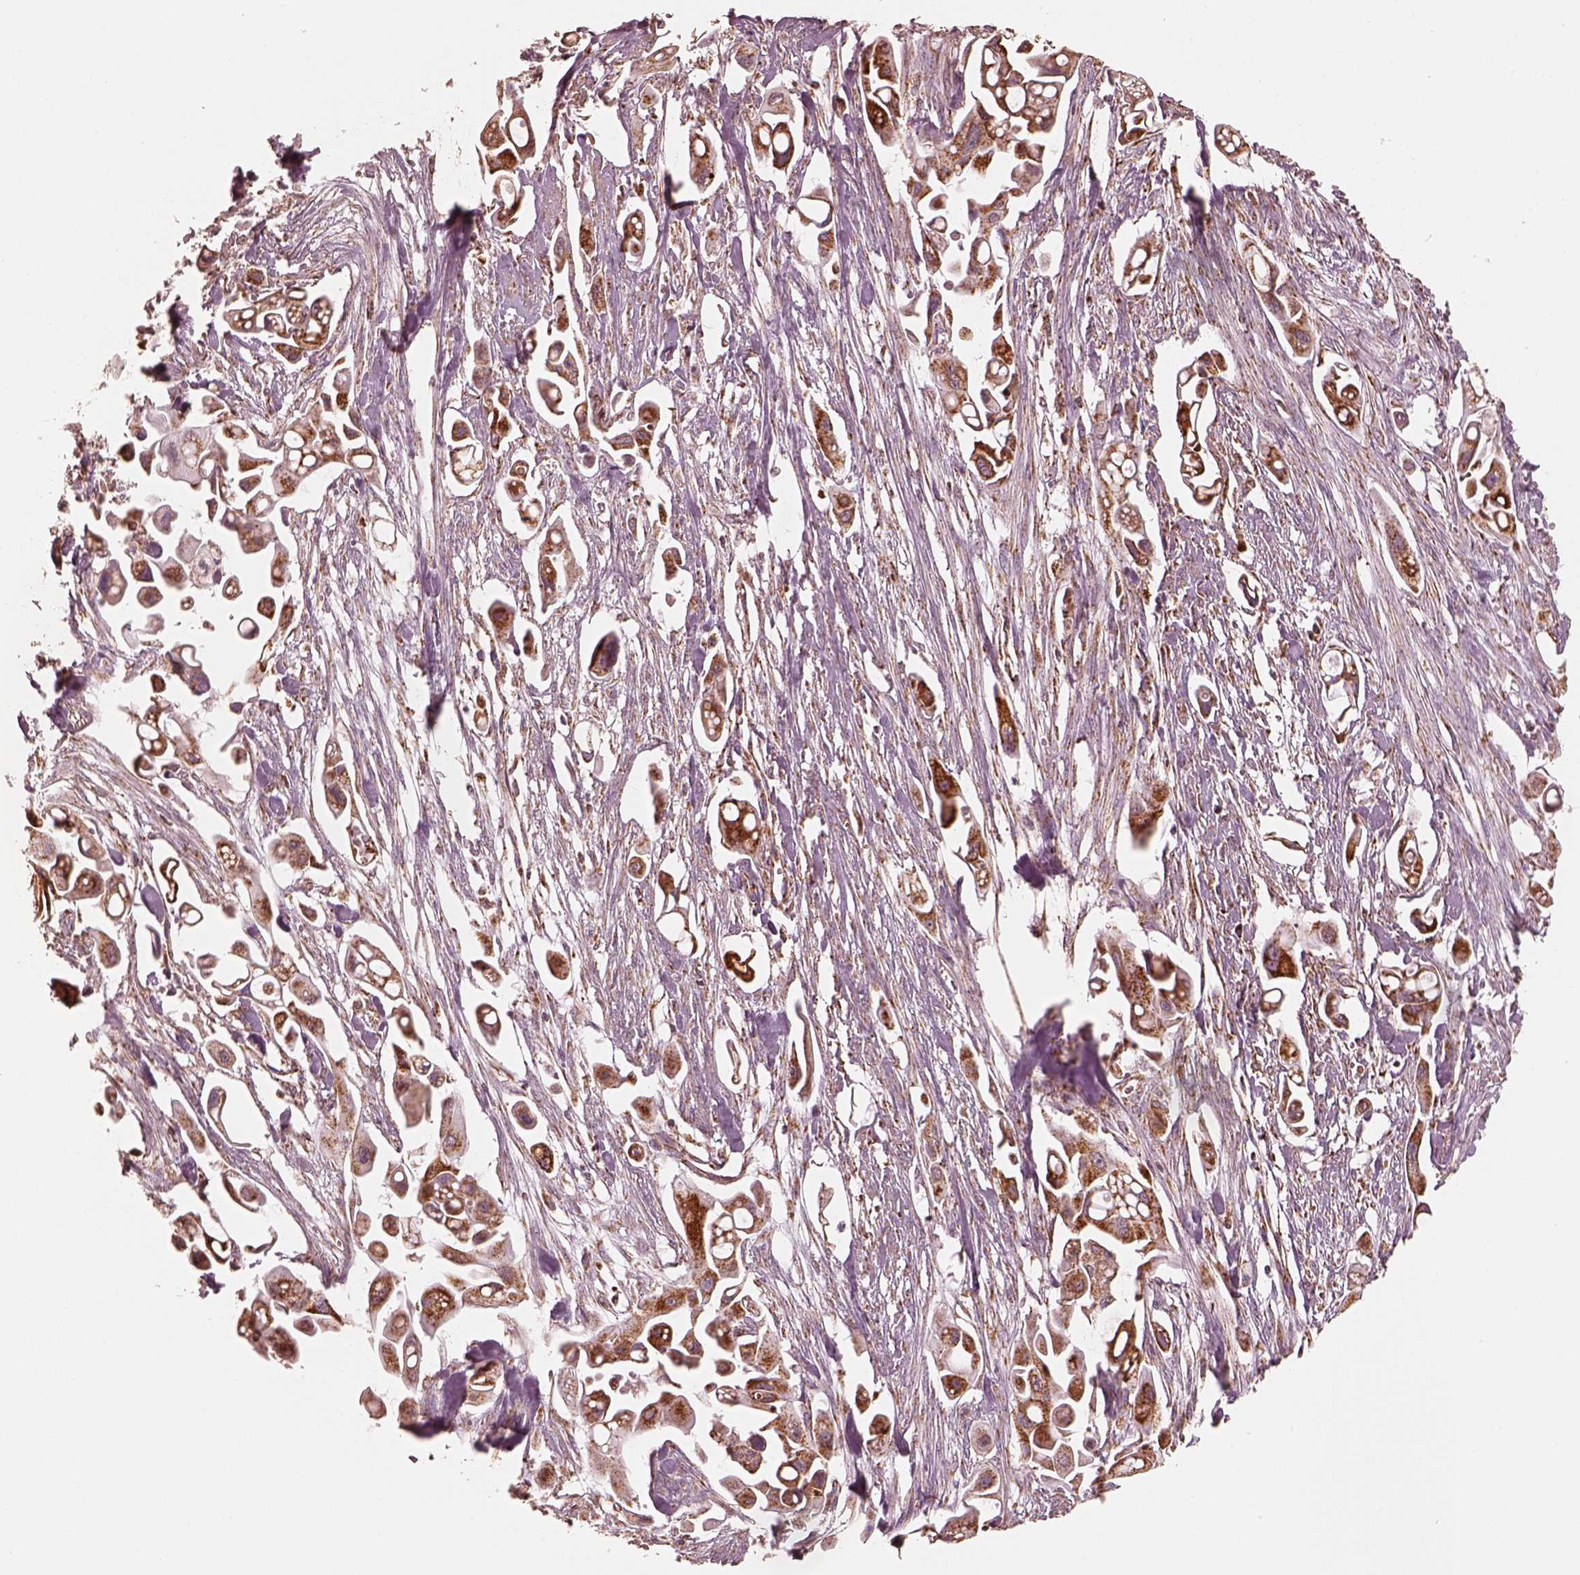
{"staining": {"intensity": "strong", "quantity": ">75%", "location": "cytoplasmic/membranous"}, "tissue": "pancreatic cancer", "cell_type": "Tumor cells", "image_type": "cancer", "snomed": [{"axis": "morphology", "description": "Adenocarcinoma, NOS"}, {"axis": "topography", "description": "Pancreas"}], "caption": "Immunohistochemistry (IHC) of human pancreatic cancer (adenocarcinoma) shows high levels of strong cytoplasmic/membranous positivity in about >75% of tumor cells.", "gene": "ENTPD6", "patient": {"sex": "male", "age": 50}}